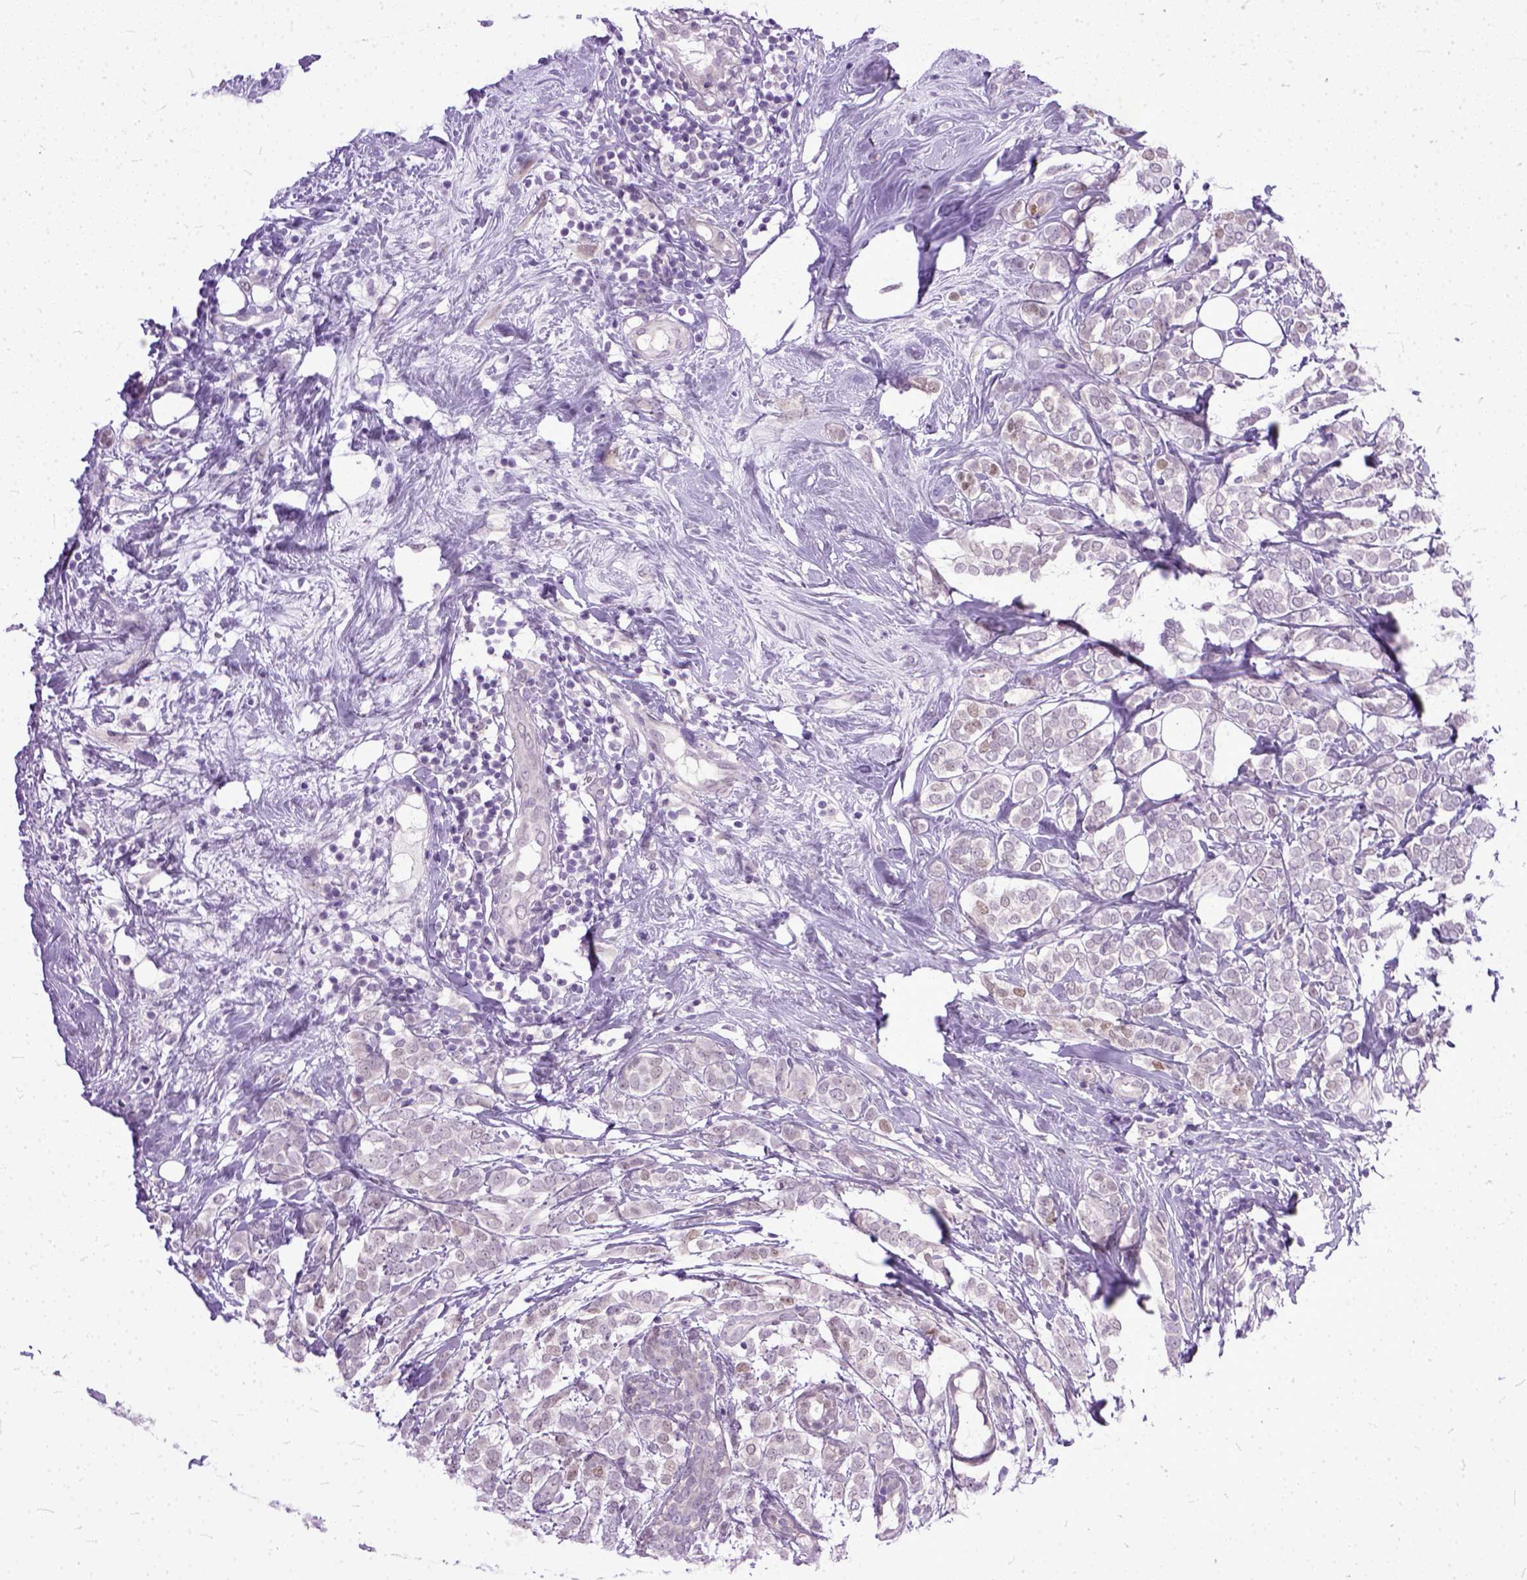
{"staining": {"intensity": "weak", "quantity": "<25%", "location": "nuclear"}, "tissue": "breast cancer", "cell_type": "Tumor cells", "image_type": "cancer", "snomed": [{"axis": "morphology", "description": "Lobular carcinoma"}, {"axis": "topography", "description": "Breast"}], "caption": "Tumor cells show no significant expression in breast cancer.", "gene": "TCEAL7", "patient": {"sex": "female", "age": 49}}